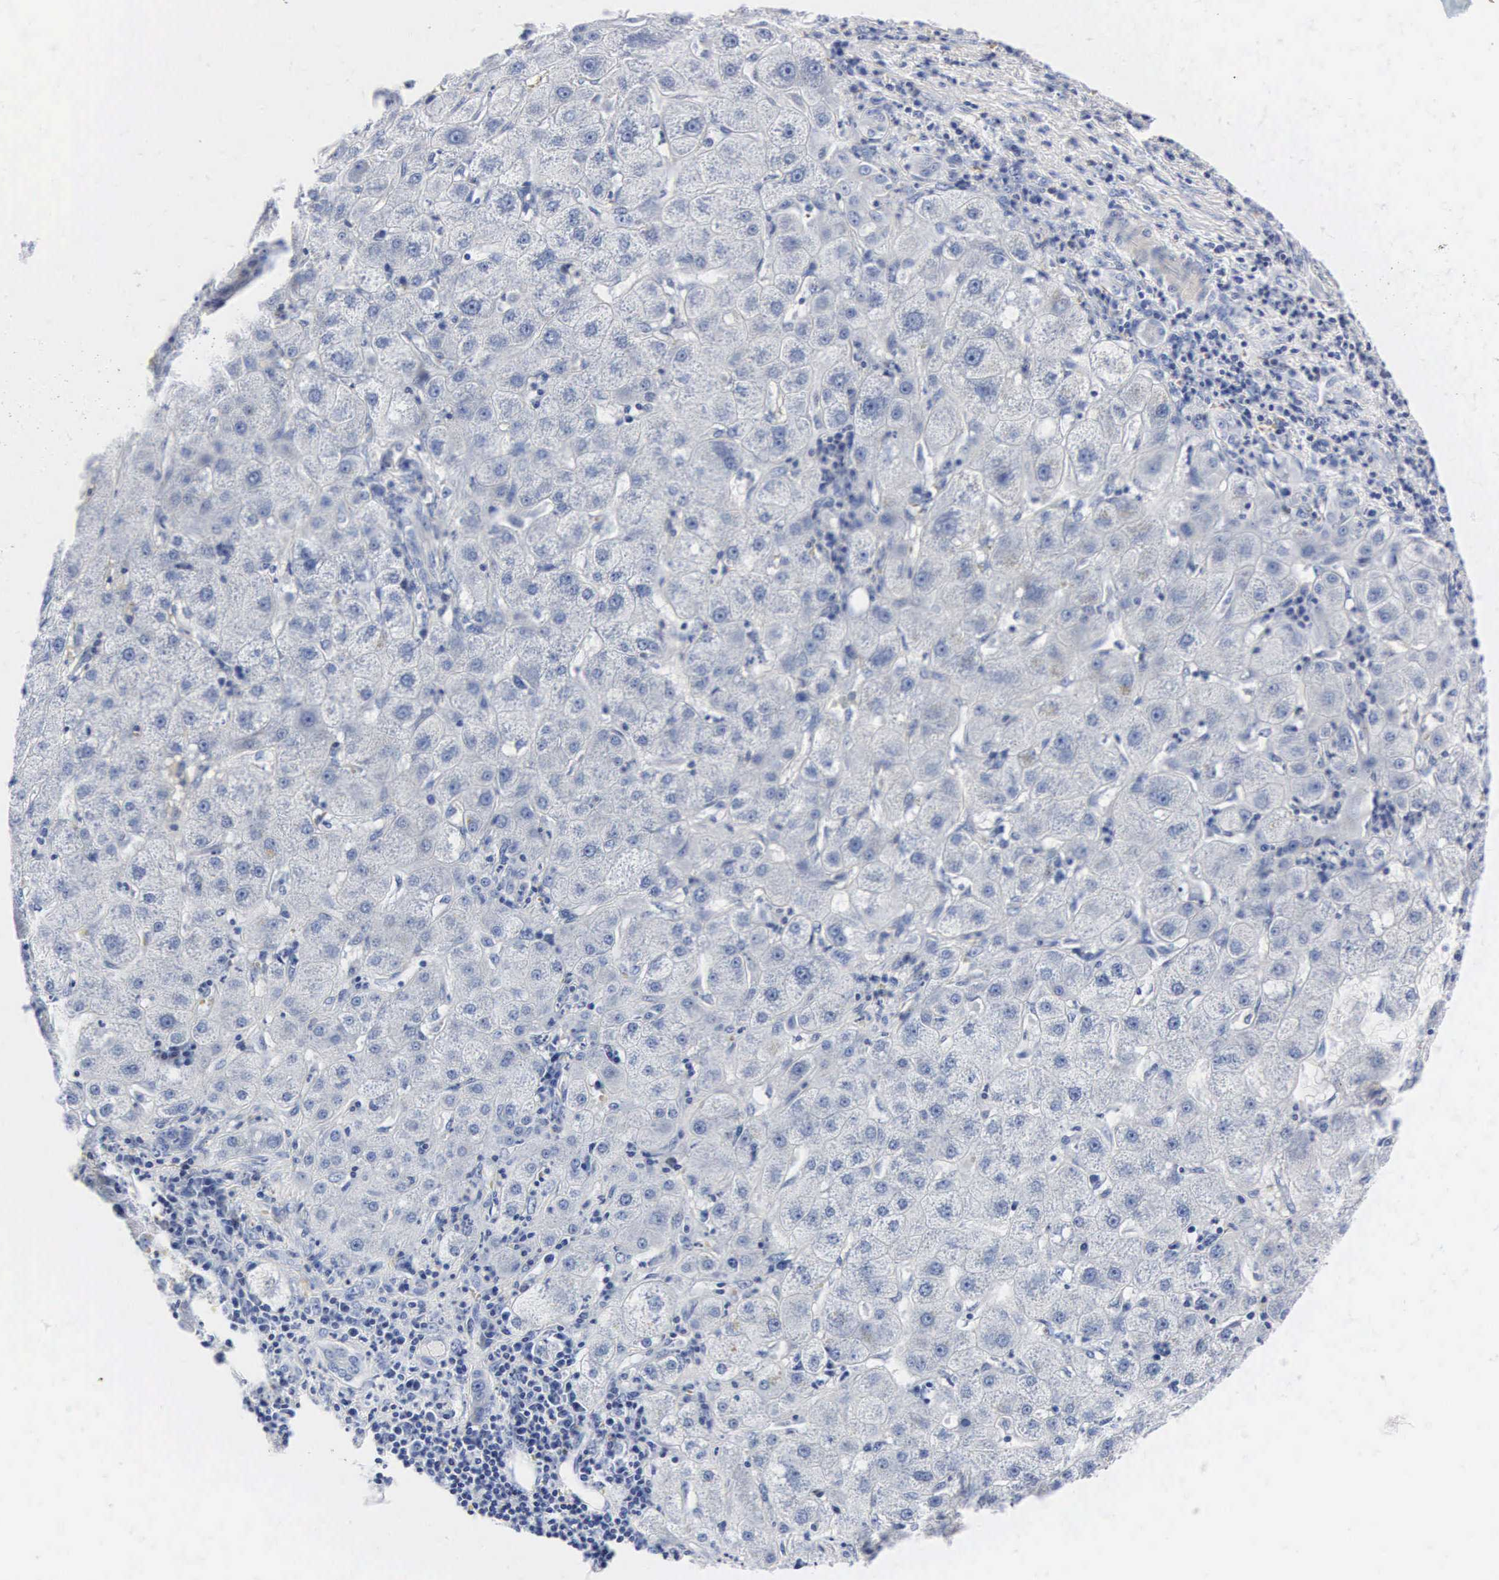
{"staining": {"intensity": "negative", "quantity": "none", "location": "none"}, "tissue": "liver cancer", "cell_type": "Tumor cells", "image_type": "cancer", "snomed": [{"axis": "morphology", "description": "Cholangiocarcinoma"}, {"axis": "topography", "description": "Liver"}], "caption": "Liver cholangiocarcinoma was stained to show a protein in brown. There is no significant expression in tumor cells. Nuclei are stained in blue.", "gene": "ENO2", "patient": {"sex": "female", "age": 79}}